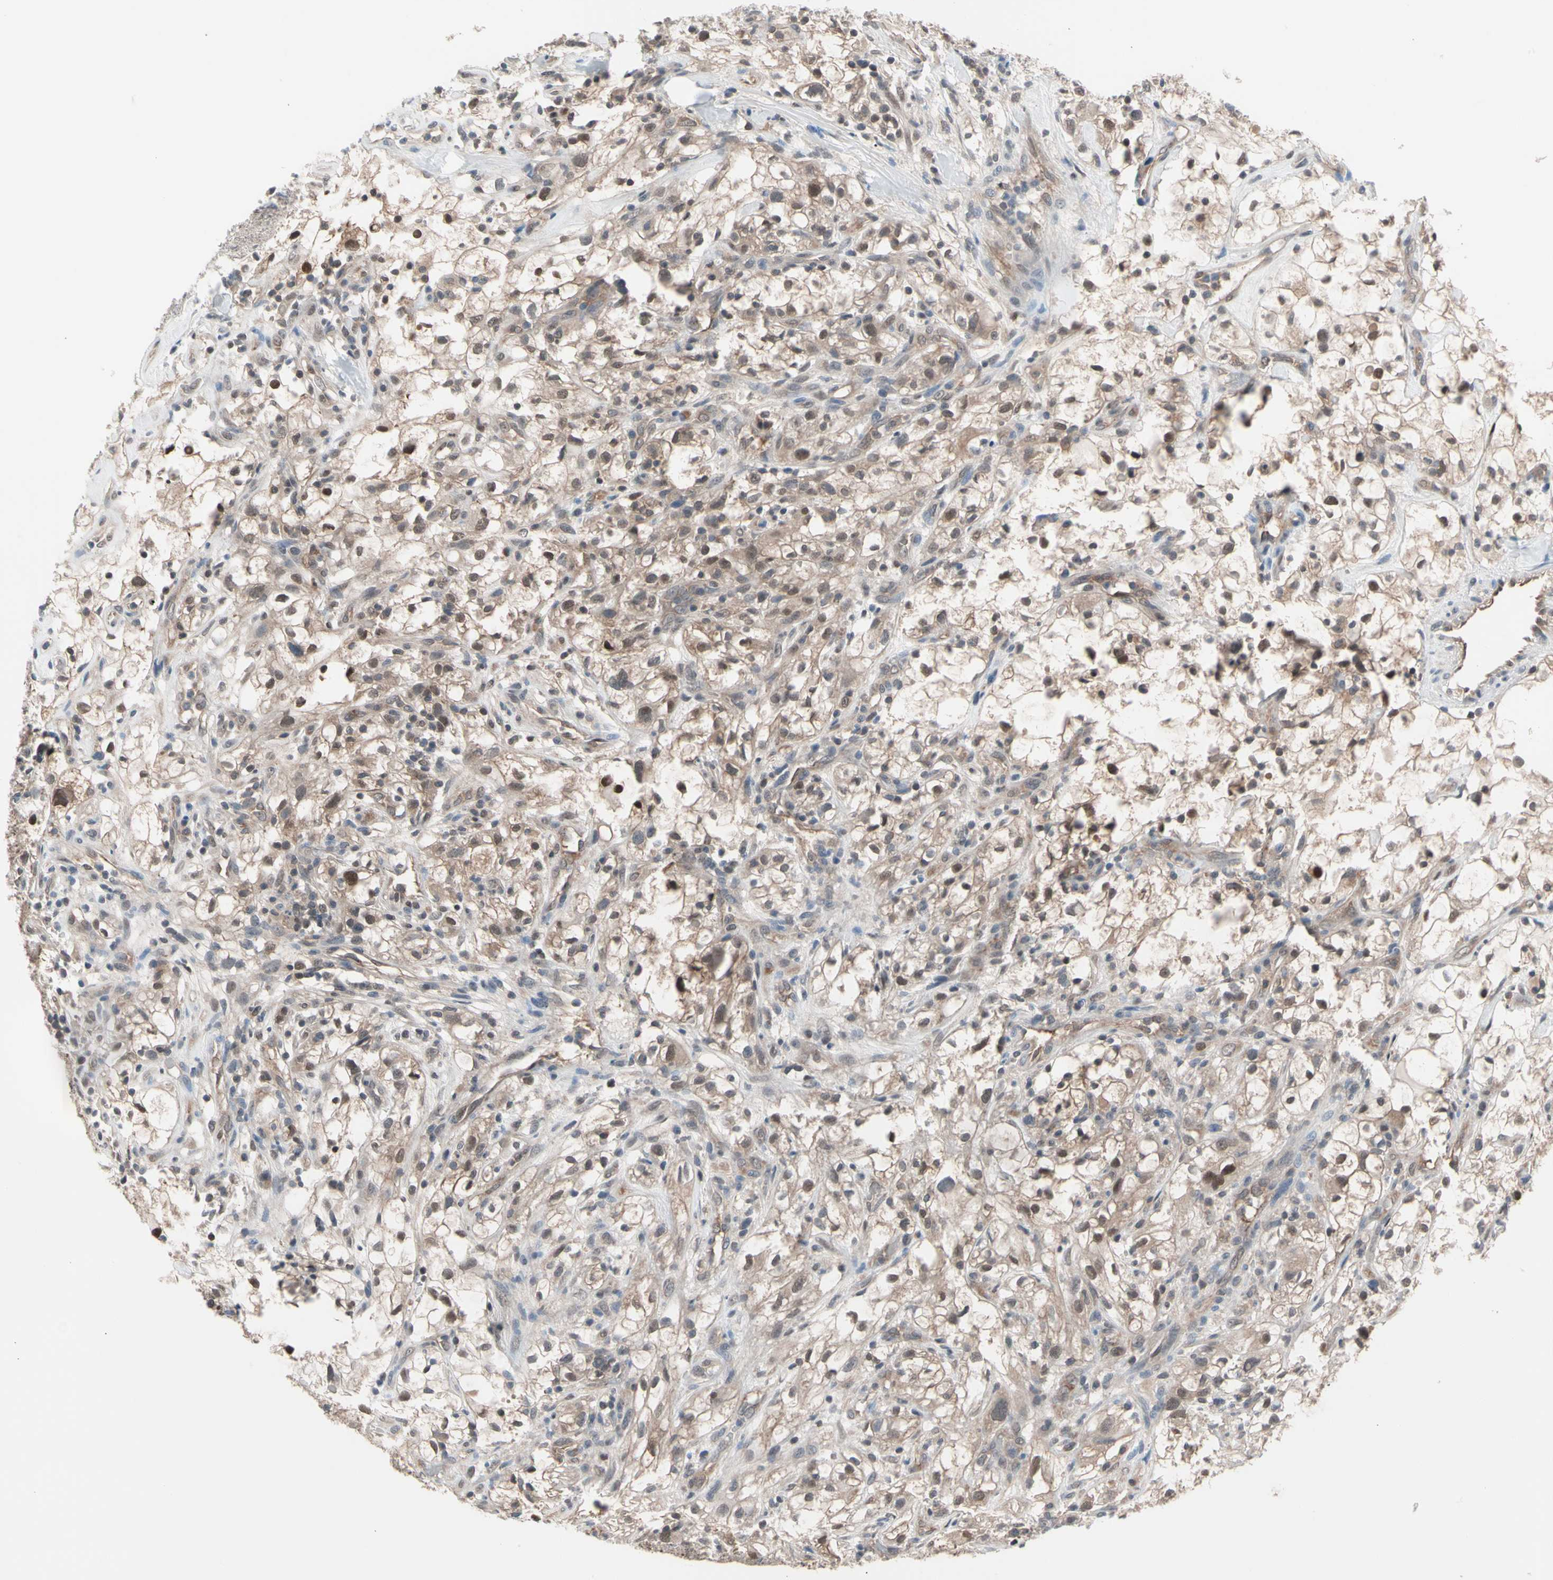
{"staining": {"intensity": "weak", "quantity": ">75%", "location": "cytoplasmic/membranous,nuclear"}, "tissue": "renal cancer", "cell_type": "Tumor cells", "image_type": "cancer", "snomed": [{"axis": "morphology", "description": "Adenocarcinoma, NOS"}, {"axis": "topography", "description": "Kidney"}], "caption": "Immunohistochemistry (IHC) photomicrograph of neoplastic tissue: renal cancer stained using immunohistochemistry (IHC) demonstrates low levels of weak protein expression localized specifically in the cytoplasmic/membranous and nuclear of tumor cells, appearing as a cytoplasmic/membranous and nuclear brown color.", "gene": "PSMA2", "patient": {"sex": "female", "age": 60}}